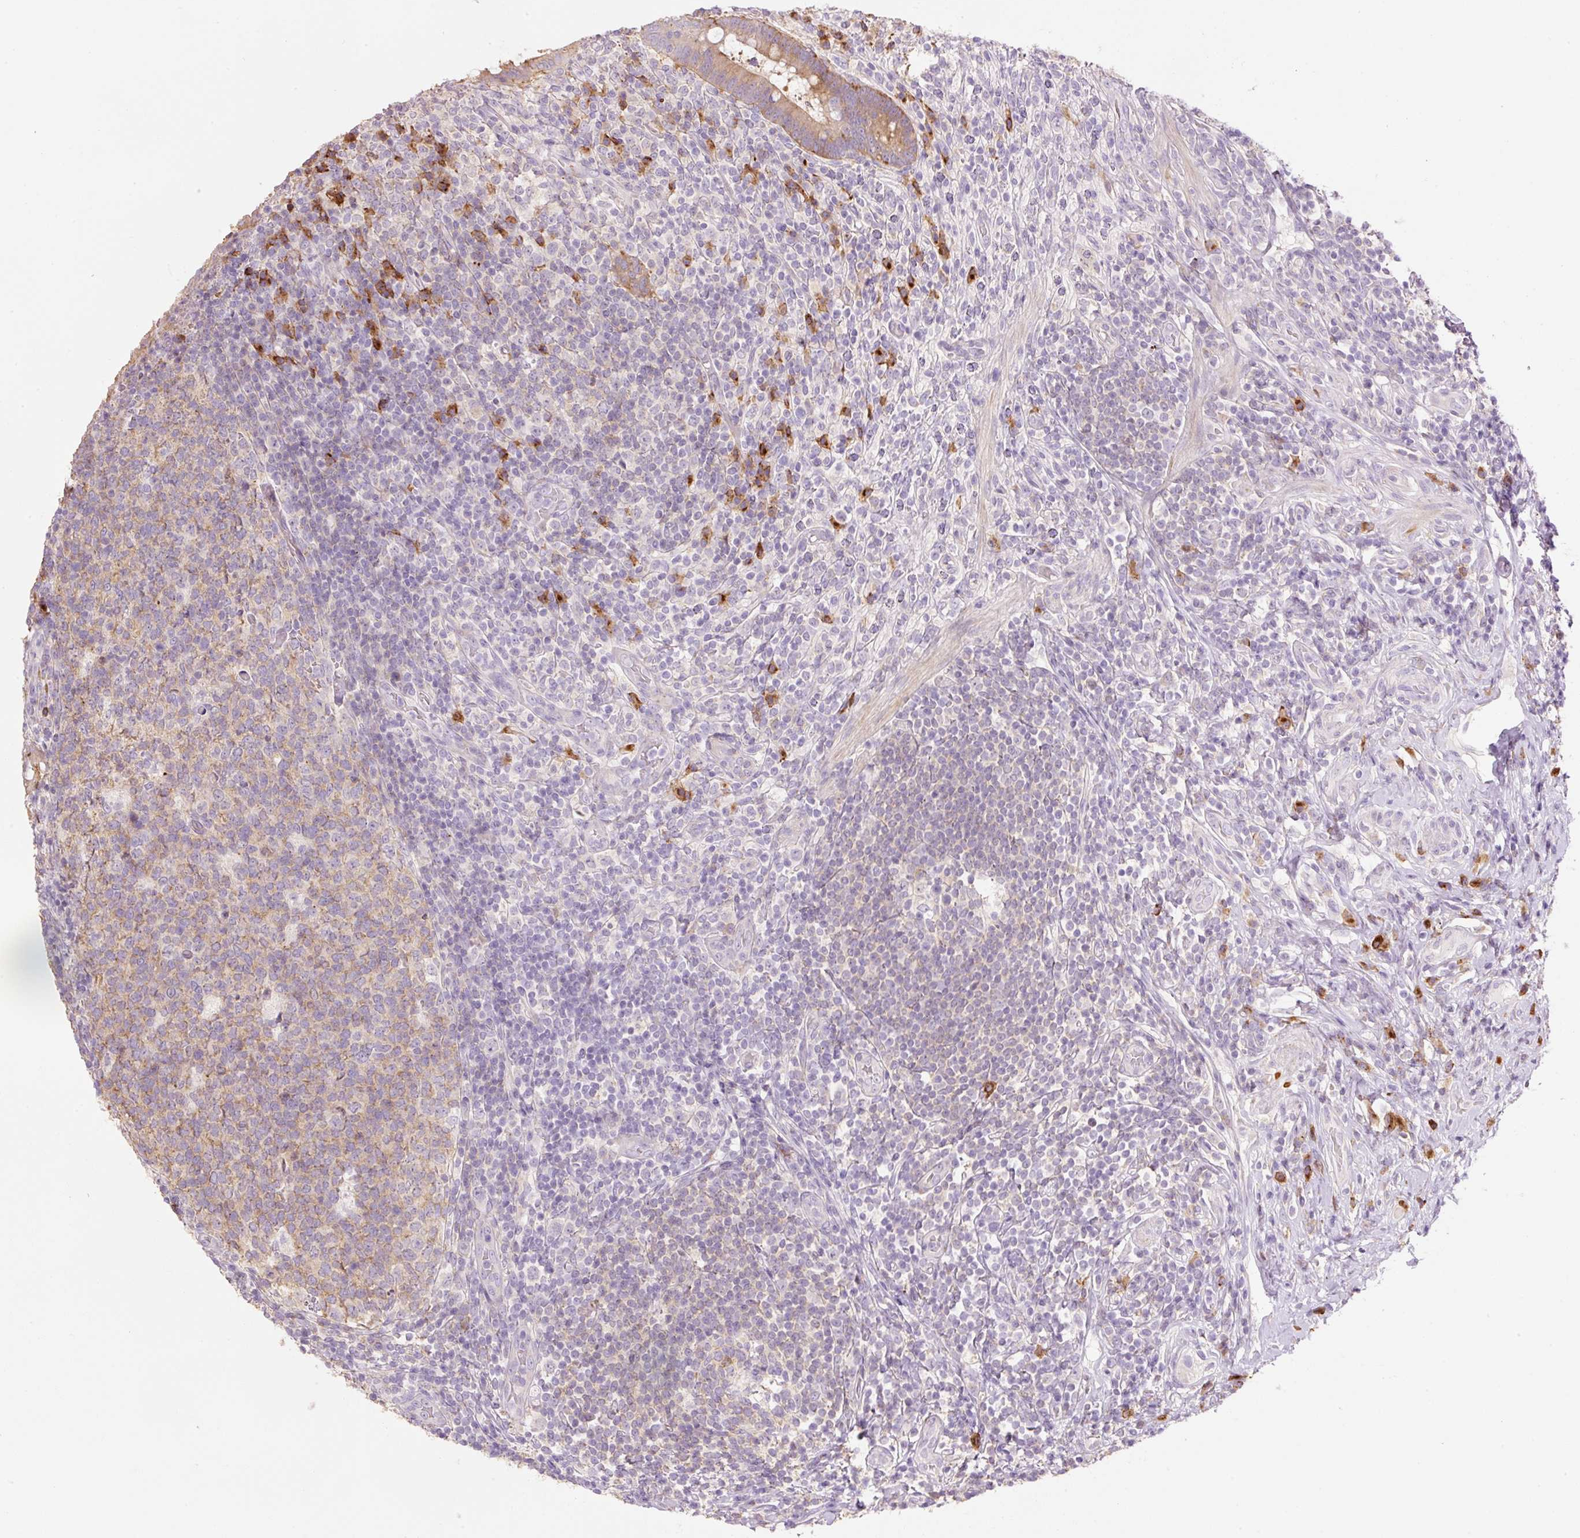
{"staining": {"intensity": "strong", "quantity": ">75%", "location": "cytoplasmic/membranous"}, "tissue": "appendix", "cell_type": "Glandular cells", "image_type": "normal", "snomed": [{"axis": "morphology", "description": "Normal tissue, NOS"}, {"axis": "topography", "description": "Appendix"}], "caption": "An immunohistochemistry (IHC) photomicrograph of normal tissue is shown. Protein staining in brown shows strong cytoplasmic/membranous positivity in appendix within glandular cells.", "gene": "HAX1", "patient": {"sex": "female", "age": 43}}